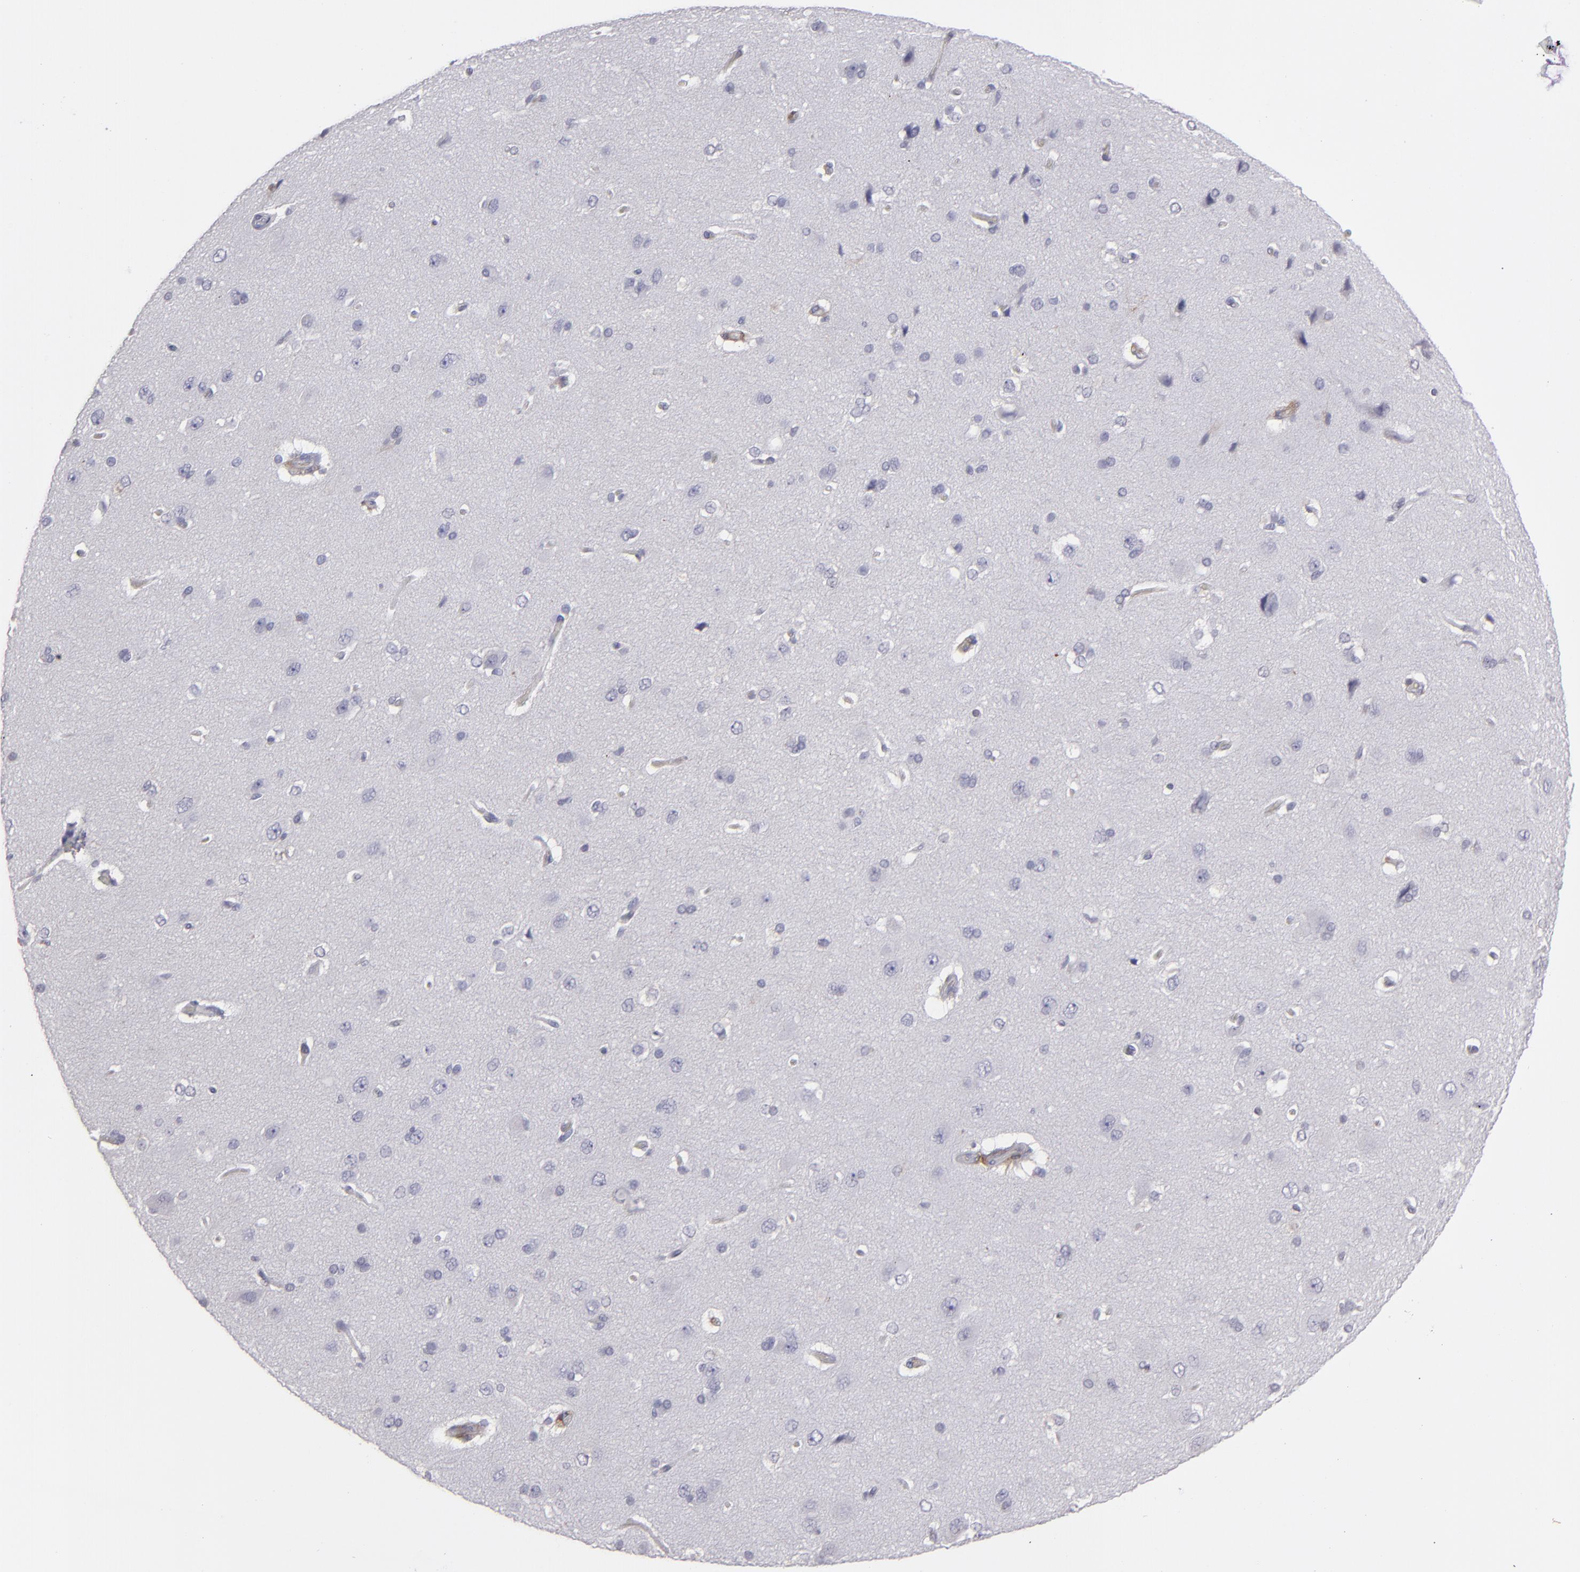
{"staining": {"intensity": "negative", "quantity": "none", "location": "none"}, "tissue": "cerebral cortex", "cell_type": "Endothelial cells", "image_type": "normal", "snomed": [{"axis": "morphology", "description": "Normal tissue, NOS"}, {"axis": "topography", "description": "Cerebral cortex"}], "caption": "DAB (3,3'-diaminobenzidine) immunohistochemical staining of unremarkable cerebral cortex displays no significant expression in endothelial cells.", "gene": "SEMA3G", "patient": {"sex": "female", "age": 45}}